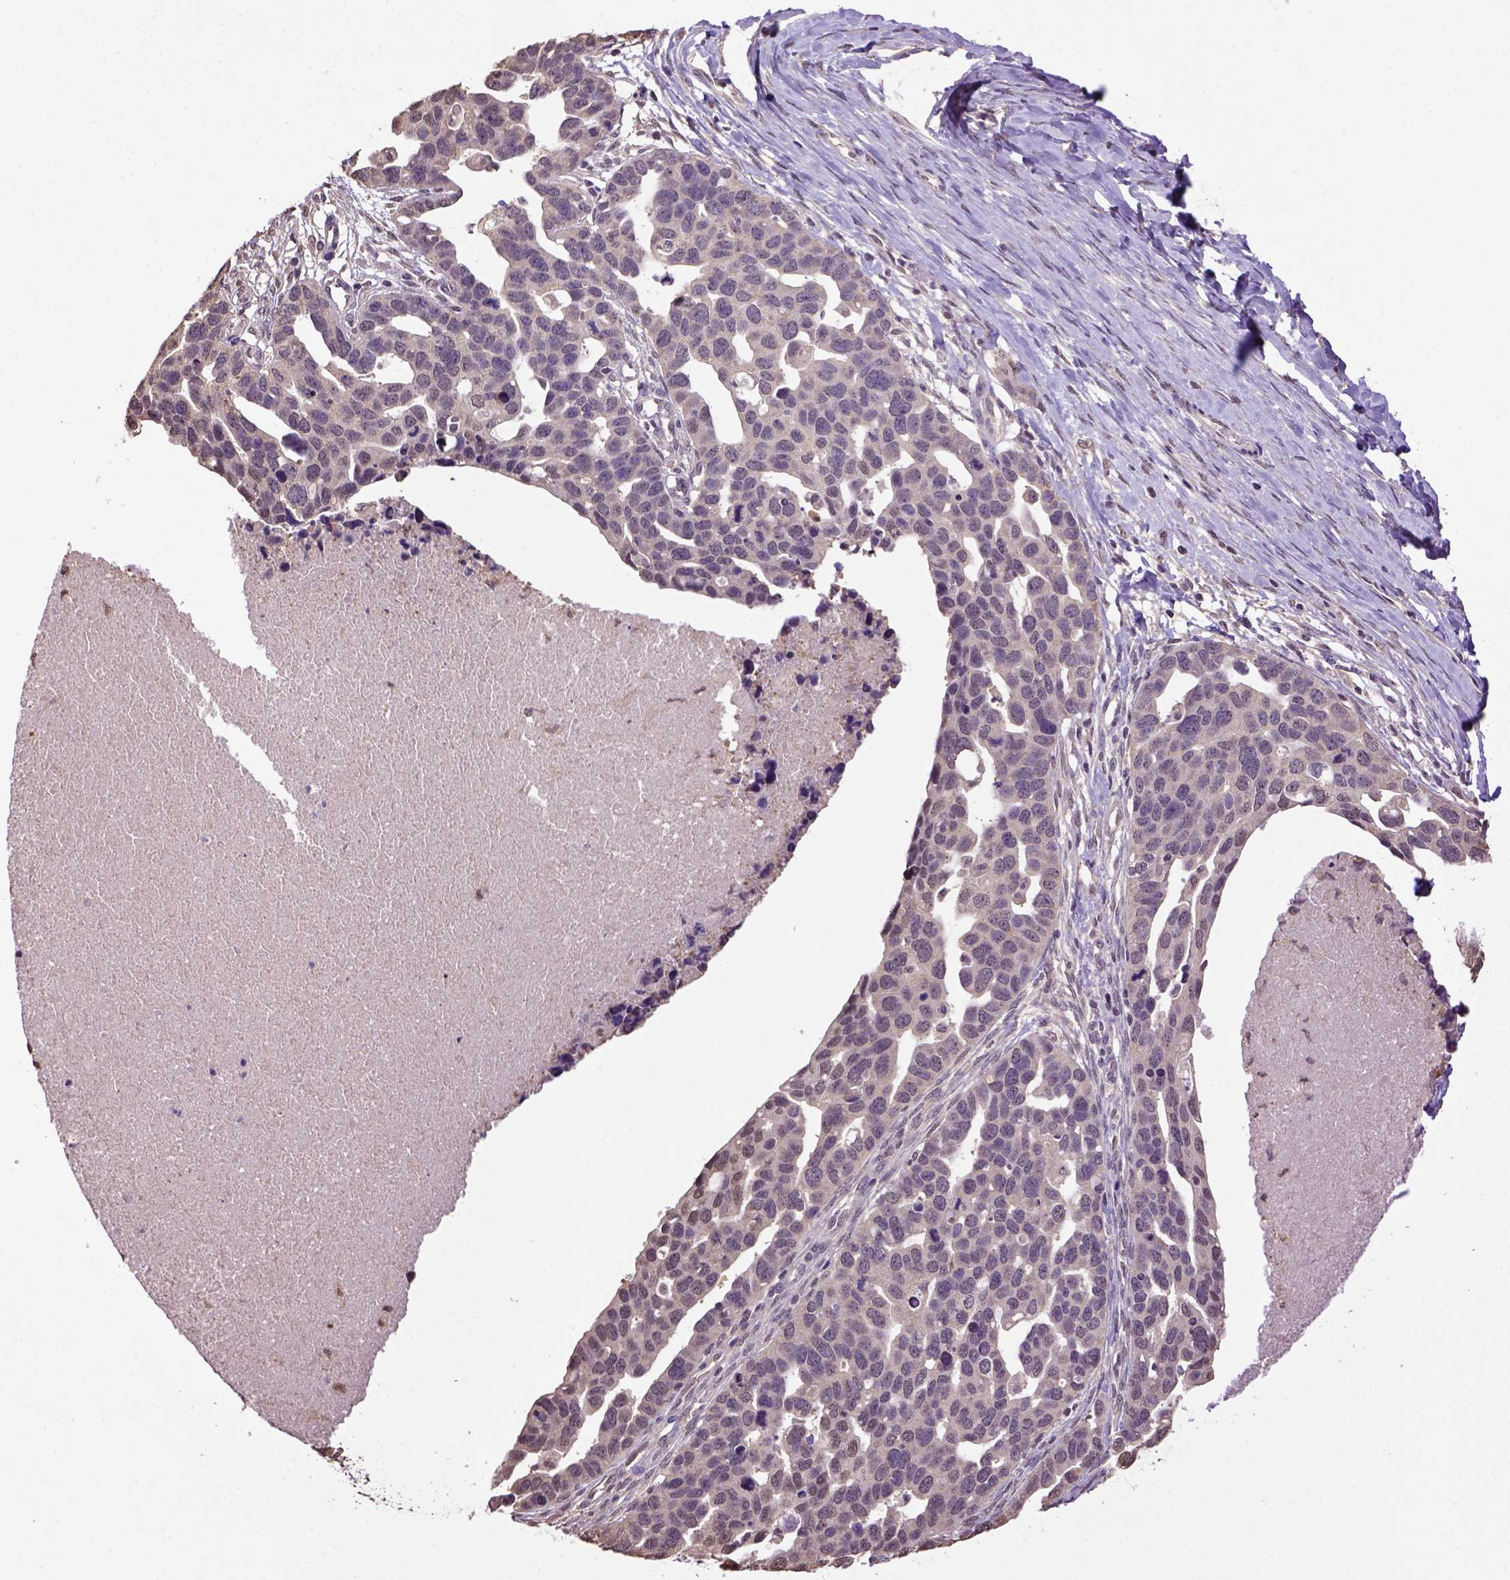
{"staining": {"intensity": "weak", "quantity": "<25%", "location": "cytoplasmic/membranous"}, "tissue": "ovarian cancer", "cell_type": "Tumor cells", "image_type": "cancer", "snomed": [{"axis": "morphology", "description": "Cystadenocarcinoma, serous, NOS"}, {"axis": "topography", "description": "Ovary"}], "caption": "Immunohistochemistry (IHC) histopathology image of neoplastic tissue: ovarian cancer (serous cystadenocarcinoma) stained with DAB reveals no significant protein expression in tumor cells.", "gene": "WDR17", "patient": {"sex": "female", "age": 54}}